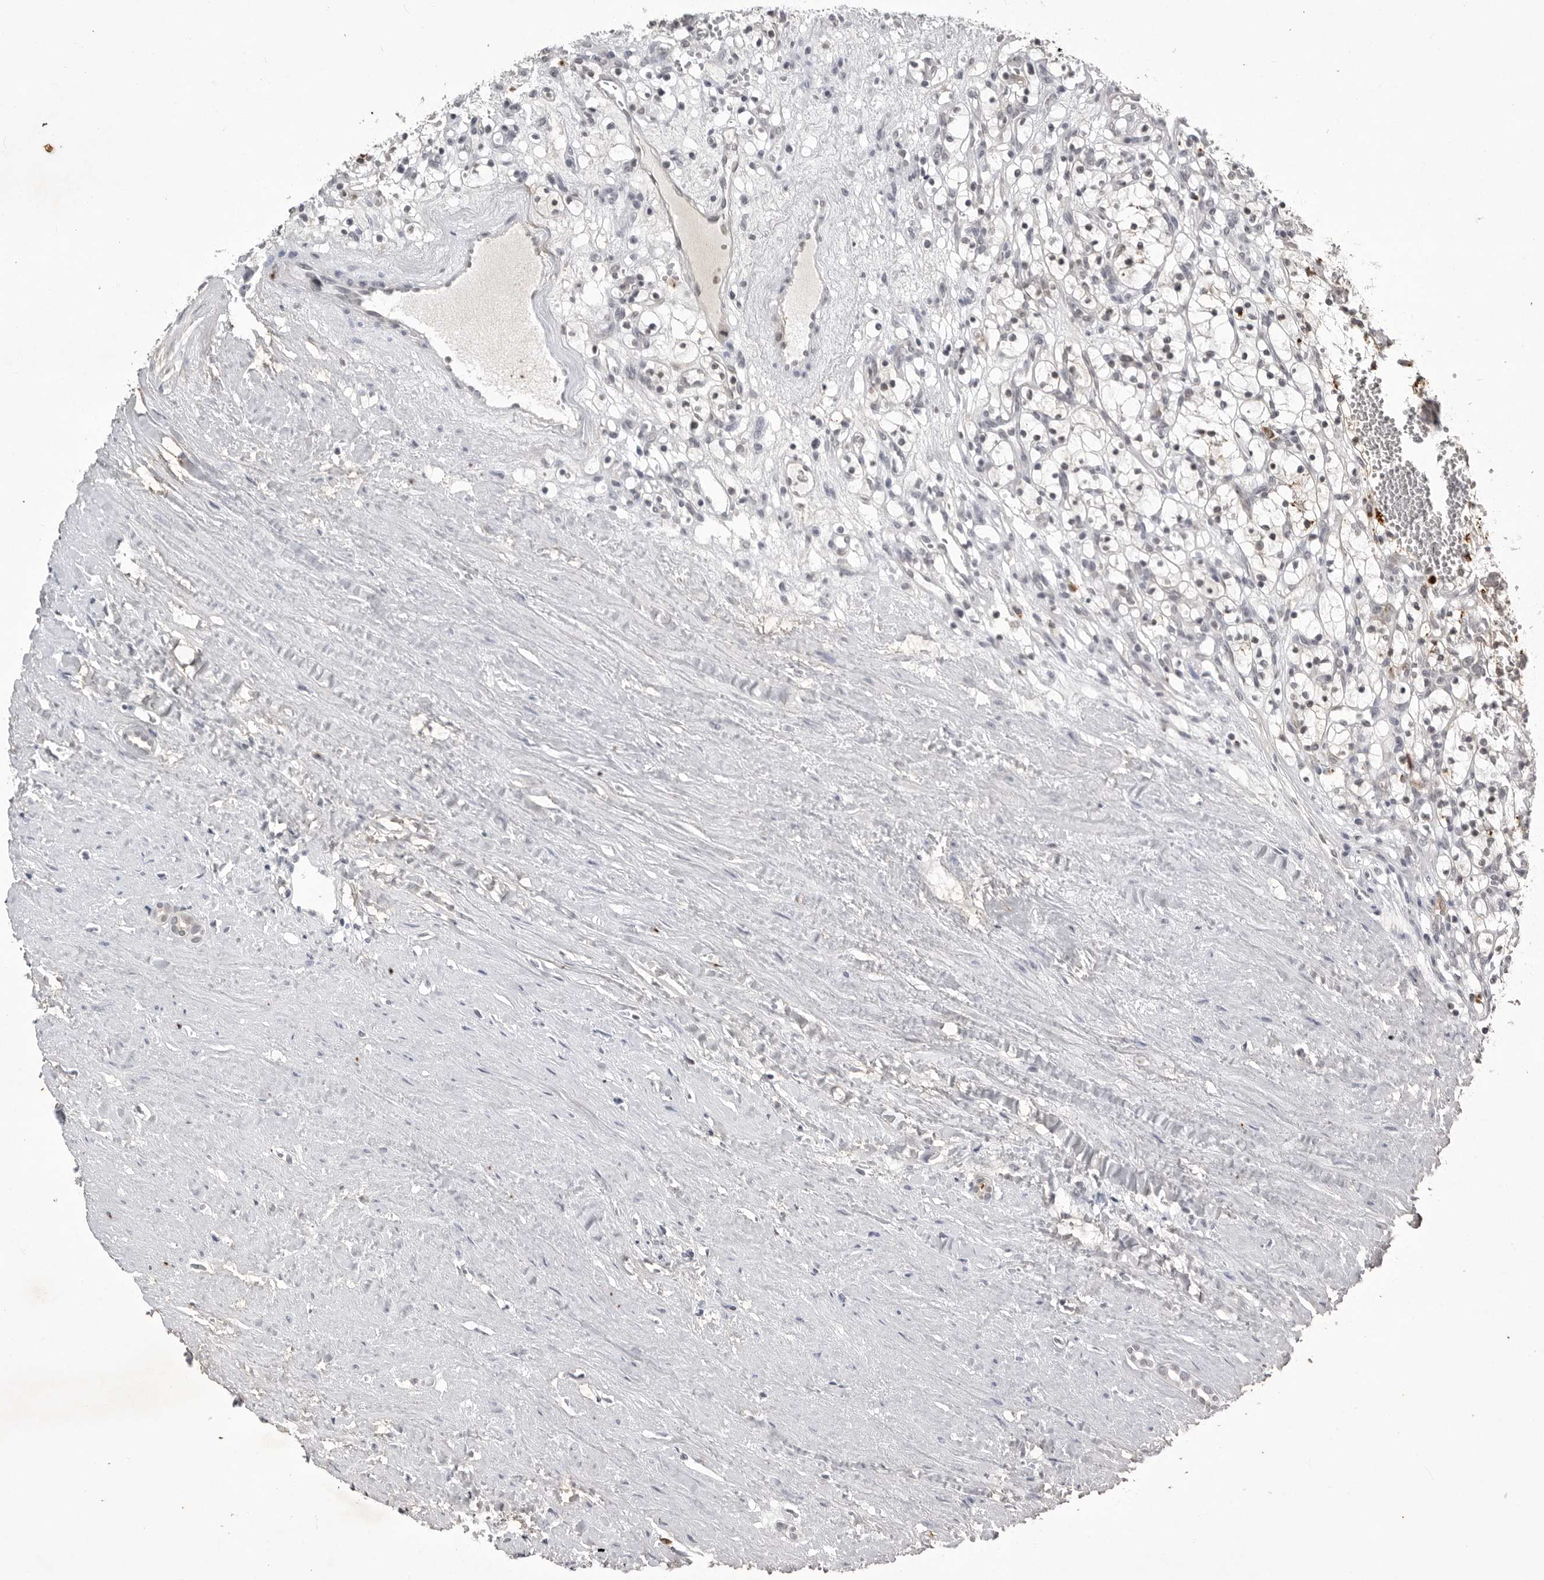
{"staining": {"intensity": "negative", "quantity": "none", "location": "none"}, "tissue": "renal cancer", "cell_type": "Tumor cells", "image_type": "cancer", "snomed": [{"axis": "morphology", "description": "Adenocarcinoma, NOS"}, {"axis": "topography", "description": "Kidney"}], "caption": "Protein analysis of renal adenocarcinoma demonstrates no significant staining in tumor cells.", "gene": "RRM1", "patient": {"sex": "female", "age": 57}}